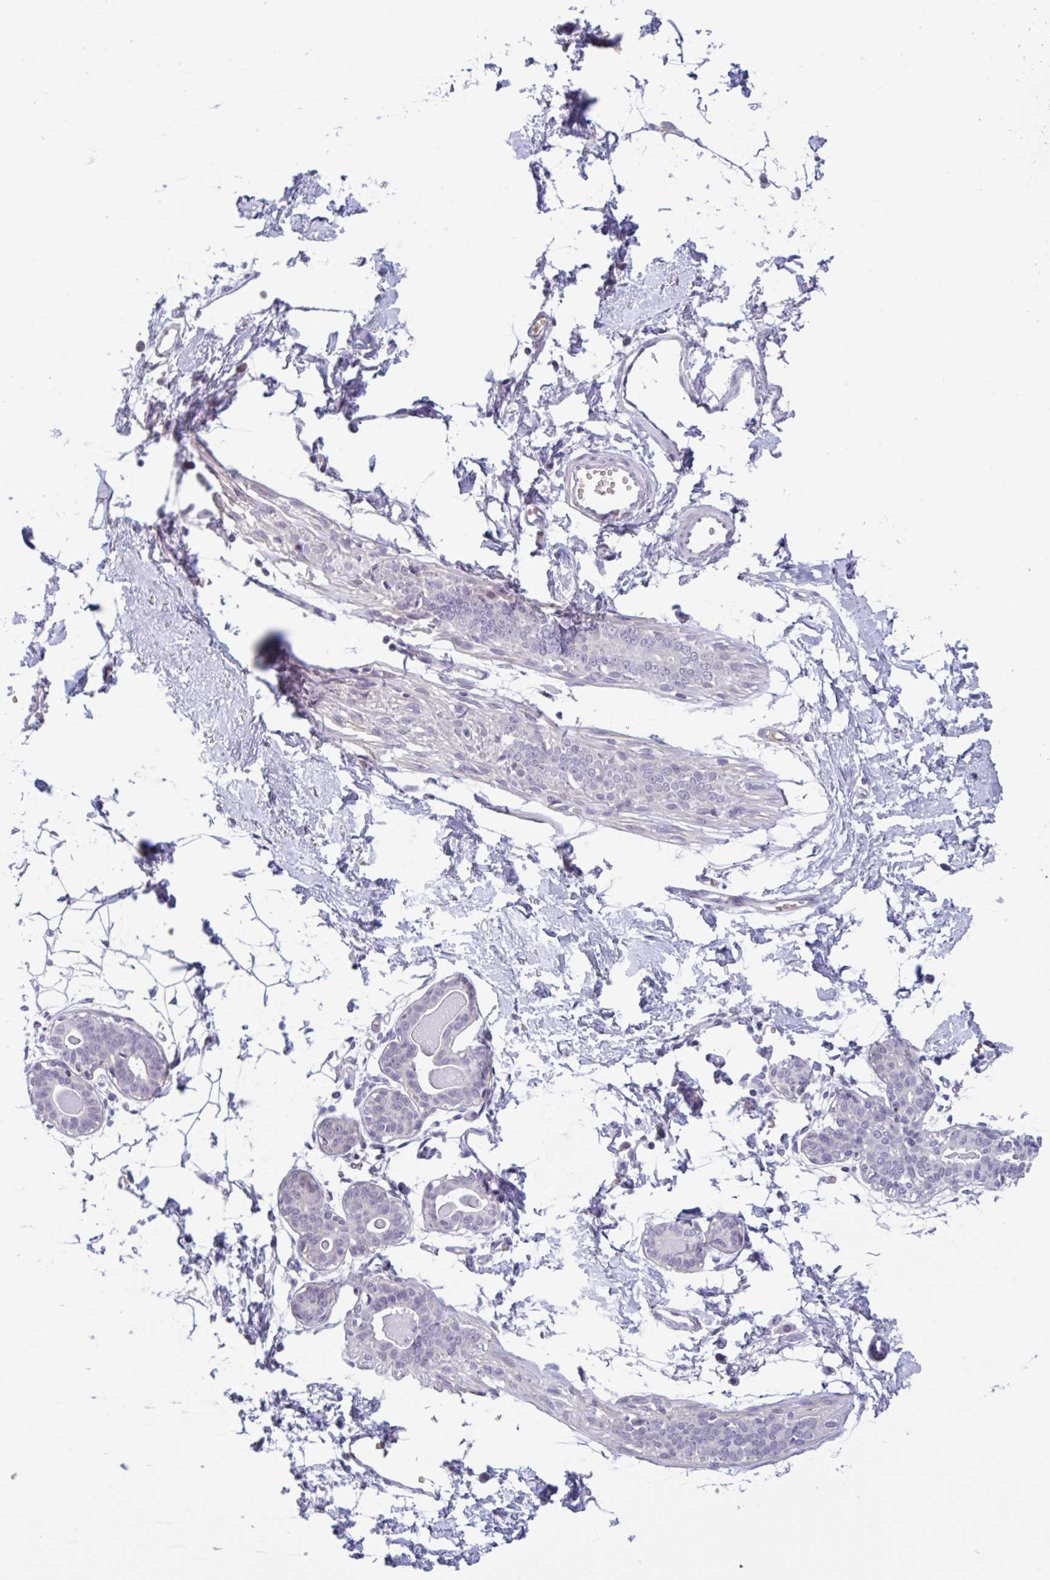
{"staining": {"intensity": "negative", "quantity": "none", "location": "none"}, "tissue": "breast", "cell_type": "Adipocytes", "image_type": "normal", "snomed": [{"axis": "morphology", "description": "Normal tissue, NOS"}, {"axis": "topography", "description": "Breast"}], "caption": "Benign breast was stained to show a protein in brown. There is no significant positivity in adipocytes. Nuclei are stained in blue.", "gene": "RHAG", "patient": {"sex": "female", "age": 45}}